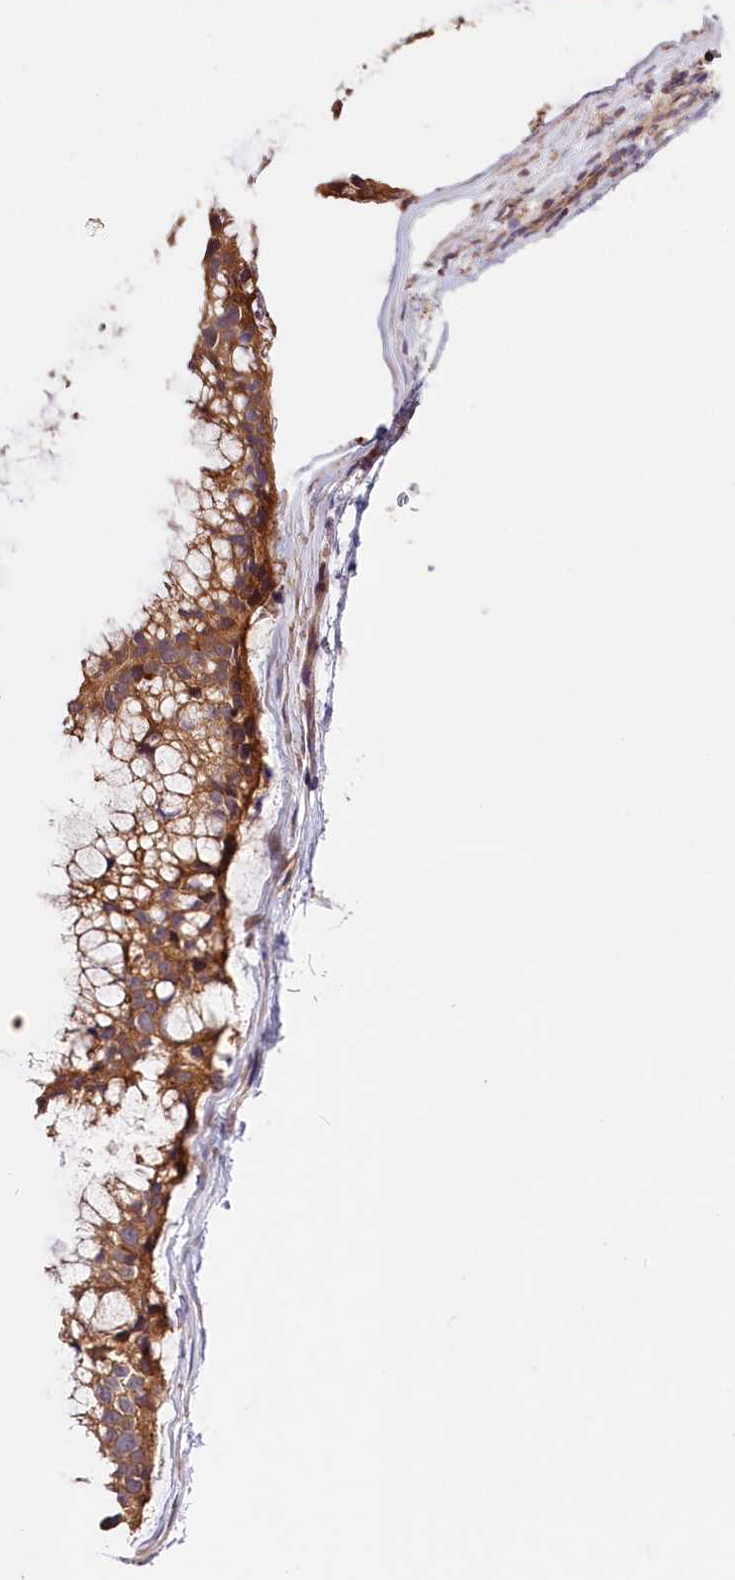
{"staining": {"intensity": "moderate", "quantity": ">75%", "location": "cytoplasmic/membranous,nuclear"}, "tissue": "ovarian cancer", "cell_type": "Tumor cells", "image_type": "cancer", "snomed": [{"axis": "morphology", "description": "Cystadenocarcinoma, mucinous, NOS"}, {"axis": "topography", "description": "Ovary"}], "caption": "Immunohistochemical staining of human mucinous cystadenocarcinoma (ovarian) shows medium levels of moderate cytoplasmic/membranous and nuclear positivity in approximately >75% of tumor cells.", "gene": "KPTN", "patient": {"sex": "female", "age": 39}}